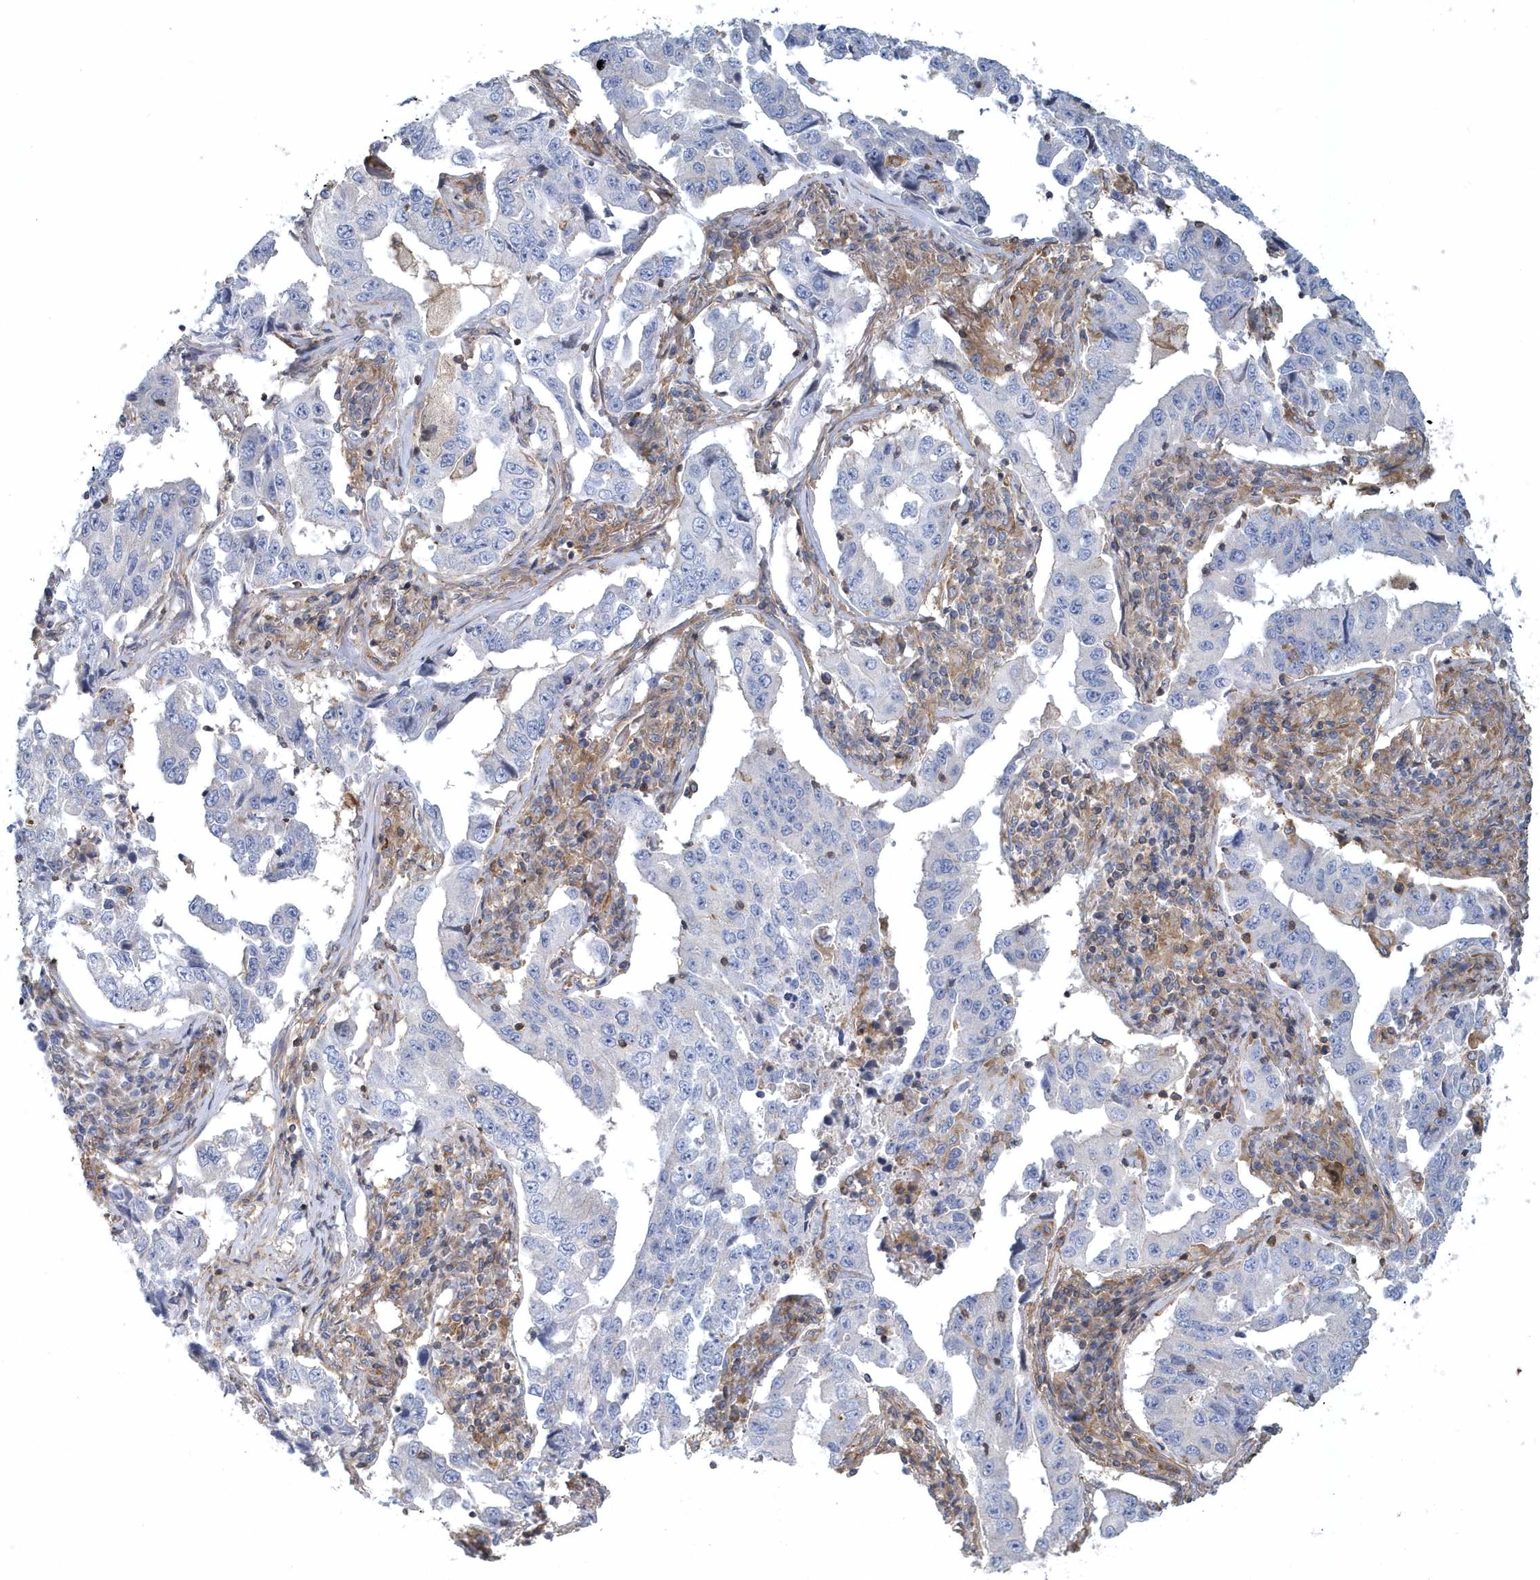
{"staining": {"intensity": "negative", "quantity": "none", "location": "none"}, "tissue": "lung cancer", "cell_type": "Tumor cells", "image_type": "cancer", "snomed": [{"axis": "morphology", "description": "Adenocarcinoma, NOS"}, {"axis": "topography", "description": "Lung"}], "caption": "This is a micrograph of immunohistochemistry staining of lung cancer (adenocarcinoma), which shows no positivity in tumor cells.", "gene": "ARAP2", "patient": {"sex": "female", "age": 51}}